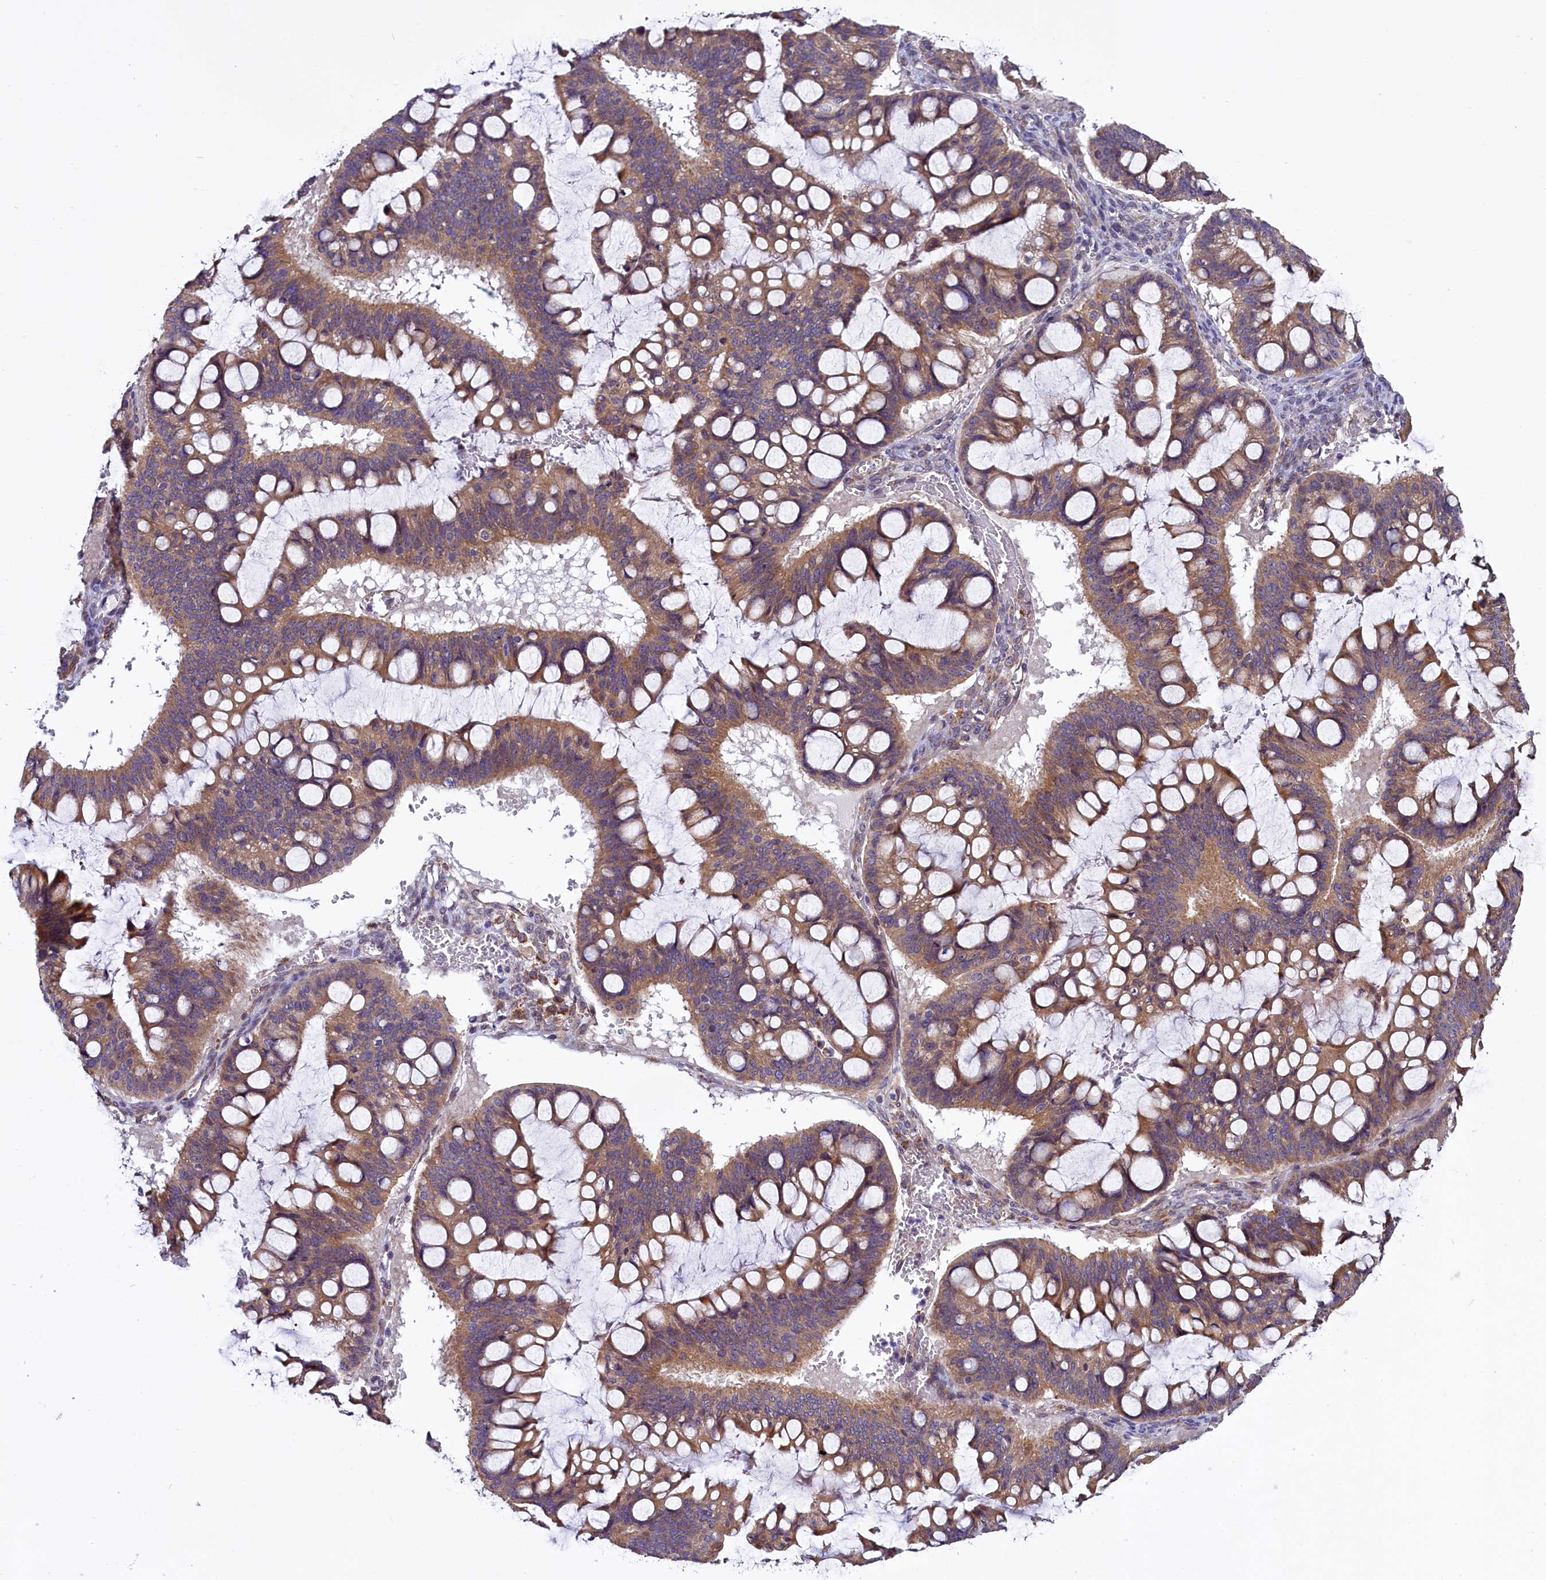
{"staining": {"intensity": "moderate", "quantity": ">75%", "location": "cytoplasmic/membranous"}, "tissue": "ovarian cancer", "cell_type": "Tumor cells", "image_type": "cancer", "snomed": [{"axis": "morphology", "description": "Cystadenocarcinoma, mucinous, NOS"}, {"axis": "topography", "description": "Ovary"}], "caption": "A medium amount of moderate cytoplasmic/membranous positivity is appreciated in approximately >75% of tumor cells in mucinous cystadenocarcinoma (ovarian) tissue.", "gene": "UACA", "patient": {"sex": "female", "age": 73}}